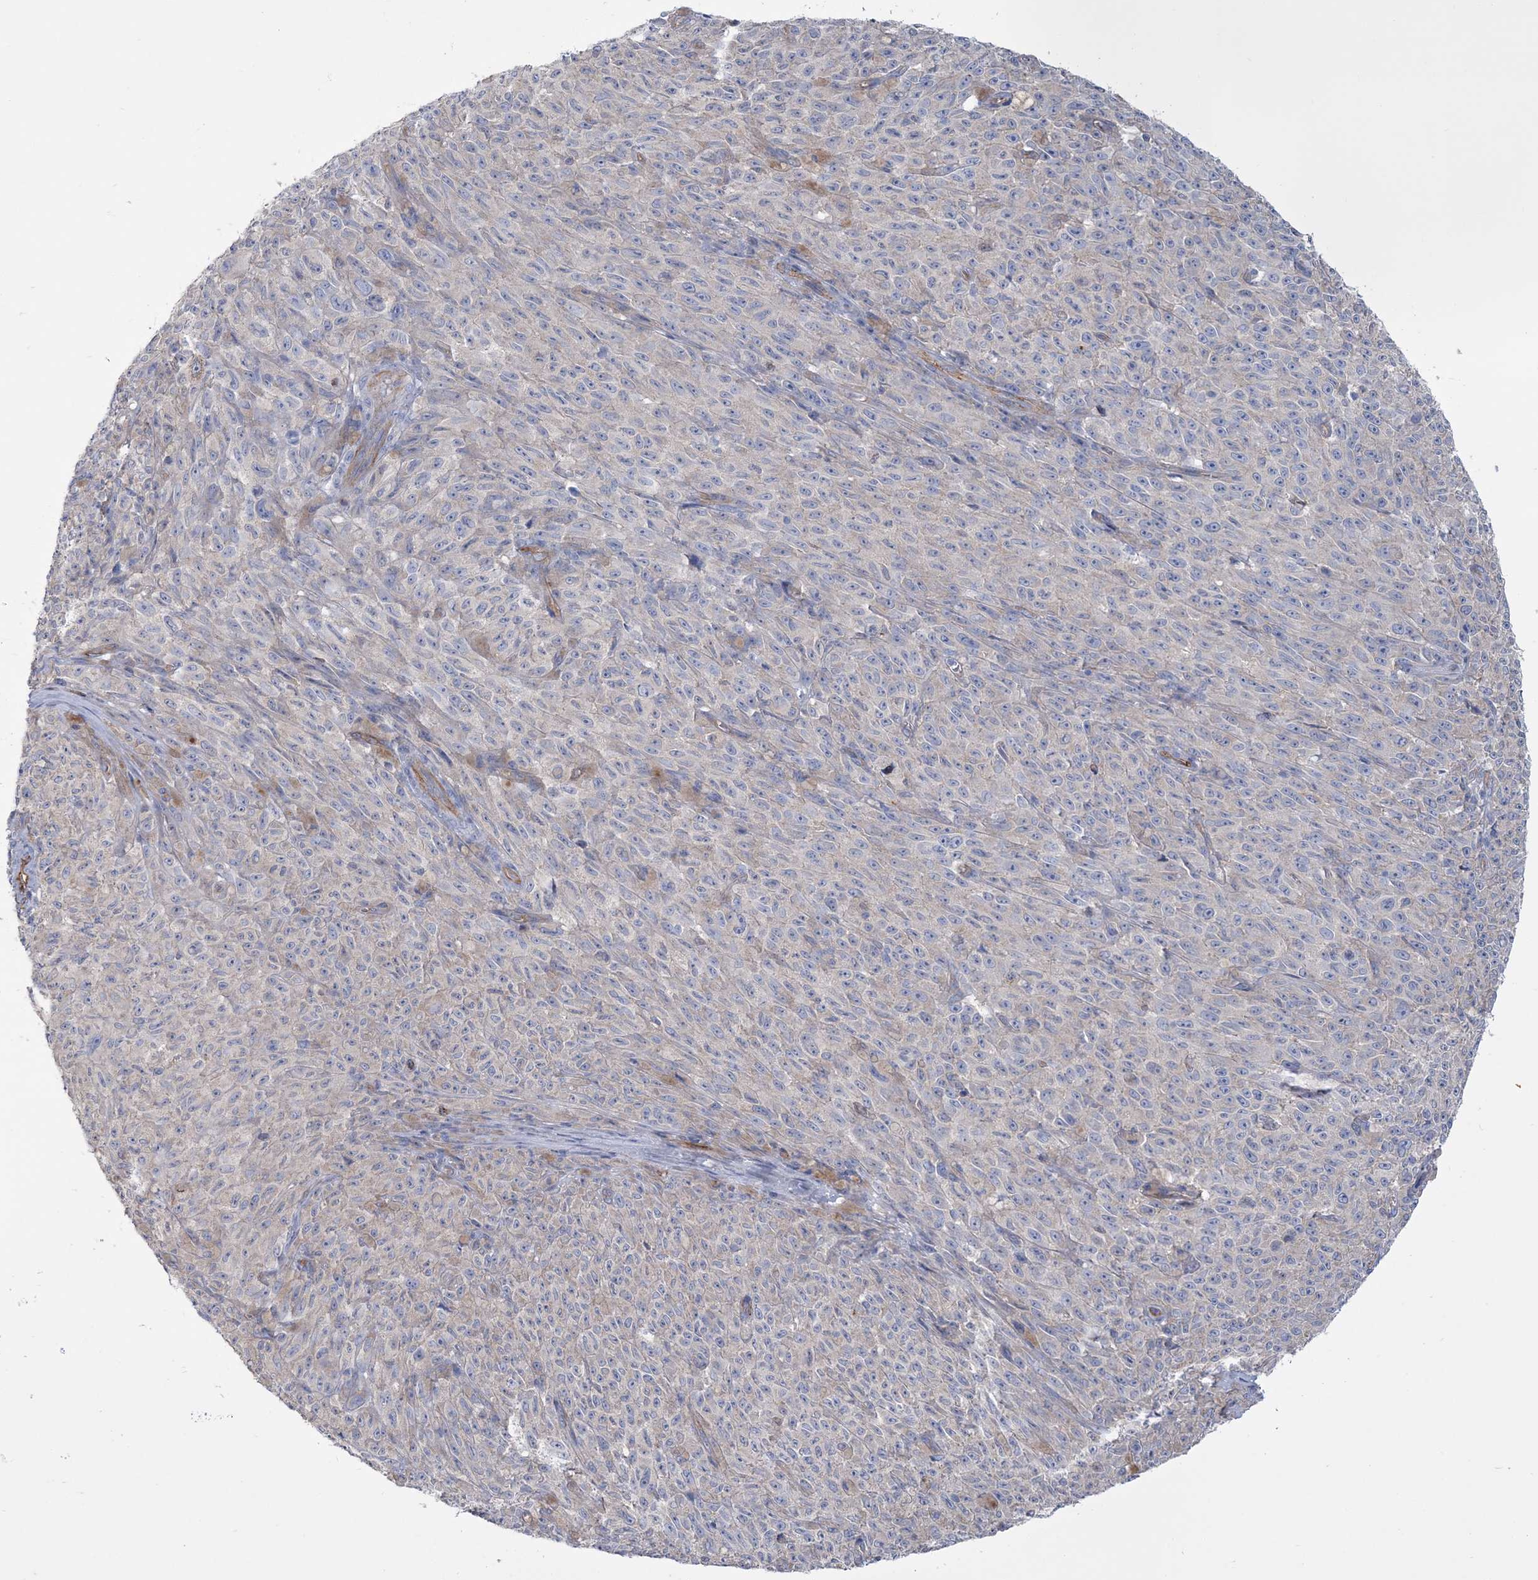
{"staining": {"intensity": "negative", "quantity": "none", "location": "none"}, "tissue": "melanoma", "cell_type": "Tumor cells", "image_type": "cancer", "snomed": [{"axis": "morphology", "description": "Malignant melanoma, NOS"}, {"axis": "topography", "description": "Skin"}], "caption": "The IHC histopathology image has no significant expression in tumor cells of melanoma tissue. (DAB (3,3'-diaminobenzidine) immunohistochemistry with hematoxylin counter stain).", "gene": "RAB11FIP5", "patient": {"sex": "female", "age": 82}}